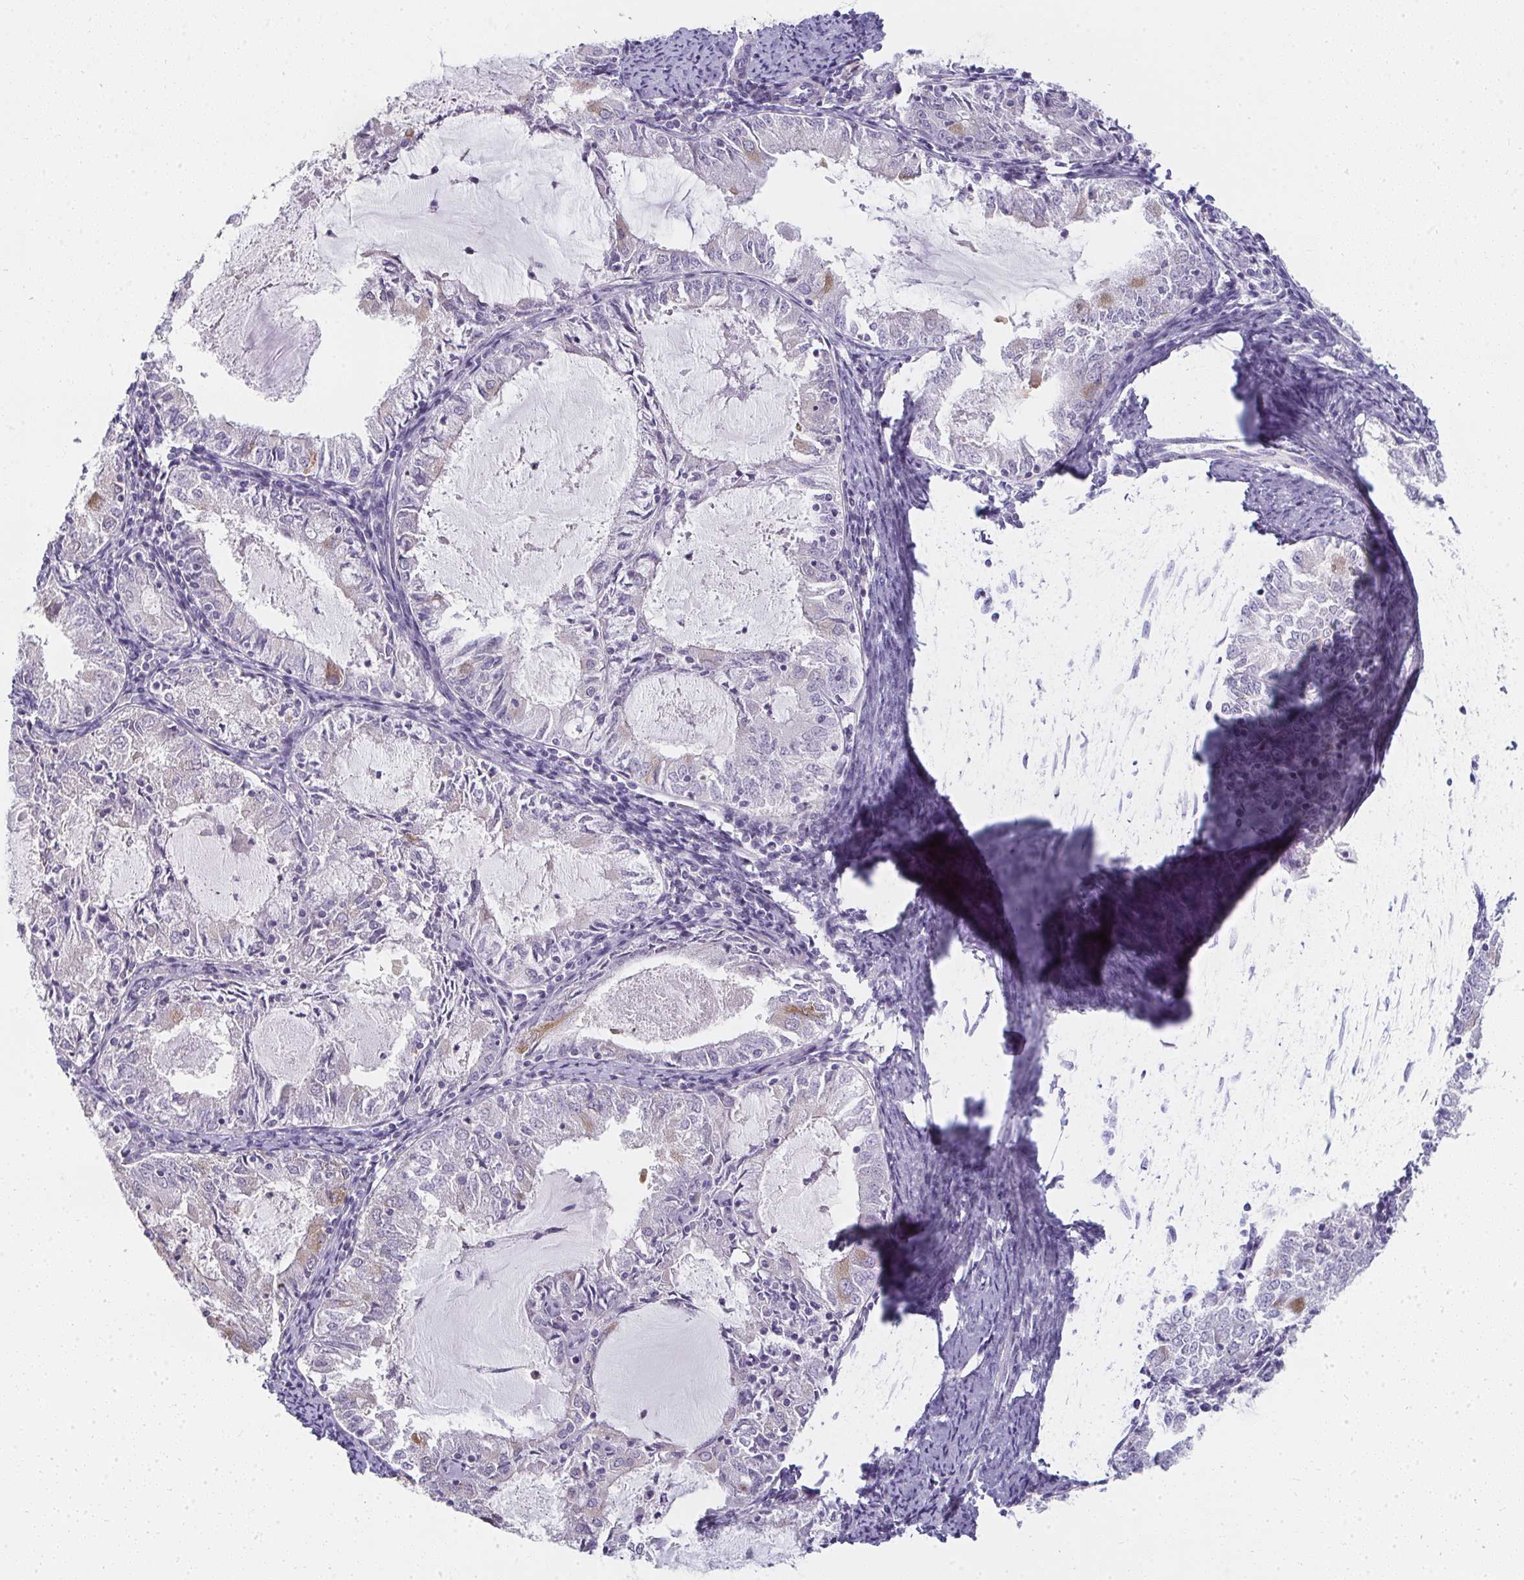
{"staining": {"intensity": "negative", "quantity": "none", "location": "none"}, "tissue": "endometrial cancer", "cell_type": "Tumor cells", "image_type": "cancer", "snomed": [{"axis": "morphology", "description": "Adenocarcinoma, NOS"}, {"axis": "topography", "description": "Endometrium"}], "caption": "Protein analysis of adenocarcinoma (endometrial) shows no significant staining in tumor cells.", "gene": "SHB", "patient": {"sex": "female", "age": 57}}